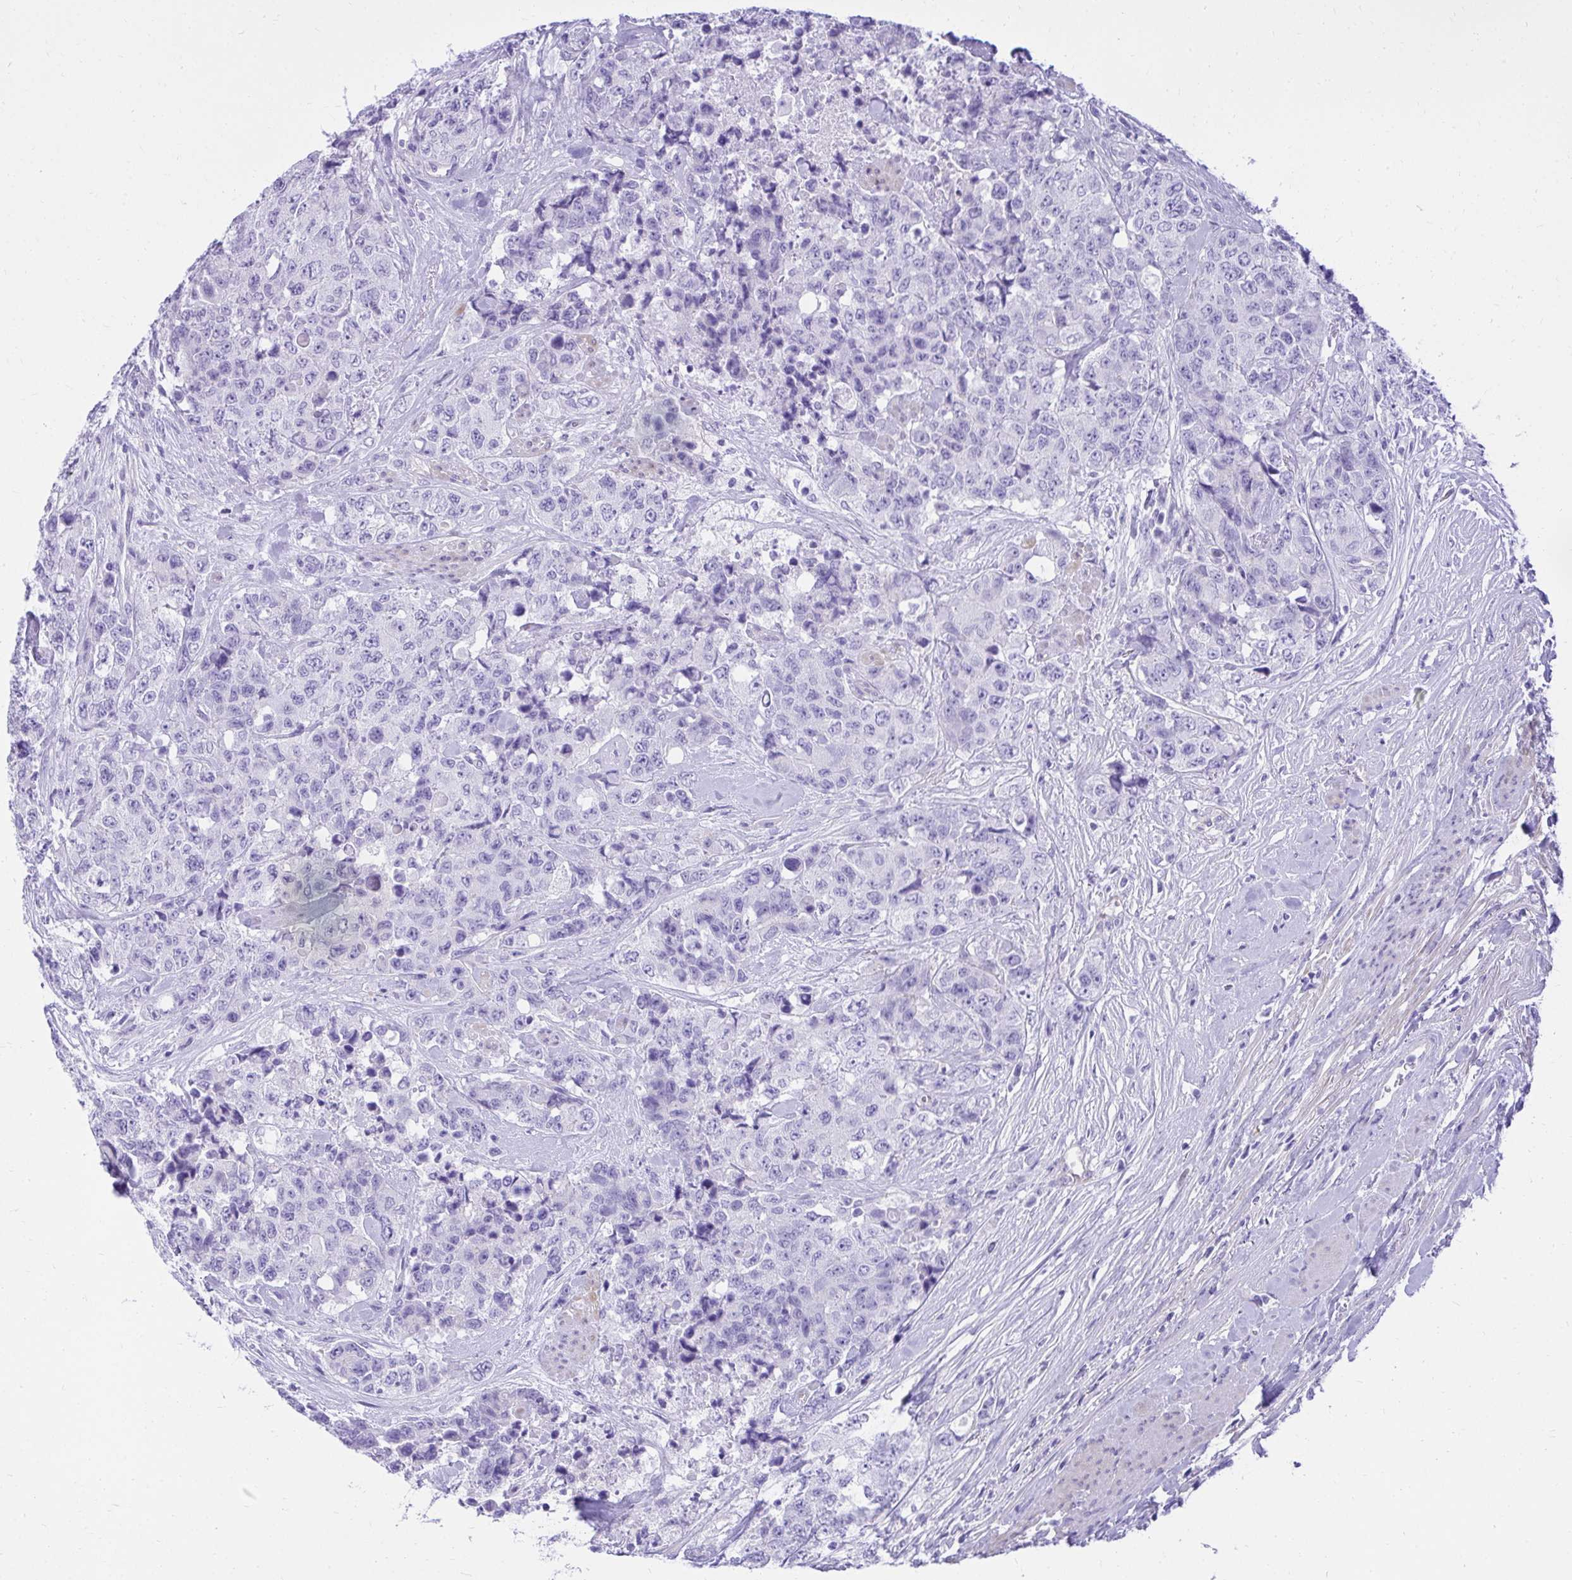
{"staining": {"intensity": "negative", "quantity": "none", "location": "none"}, "tissue": "urothelial cancer", "cell_type": "Tumor cells", "image_type": "cancer", "snomed": [{"axis": "morphology", "description": "Urothelial carcinoma, High grade"}, {"axis": "topography", "description": "Urinary bladder"}], "caption": "Tumor cells show no significant protein staining in urothelial cancer.", "gene": "PELI3", "patient": {"sex": "female", "age": 78}}